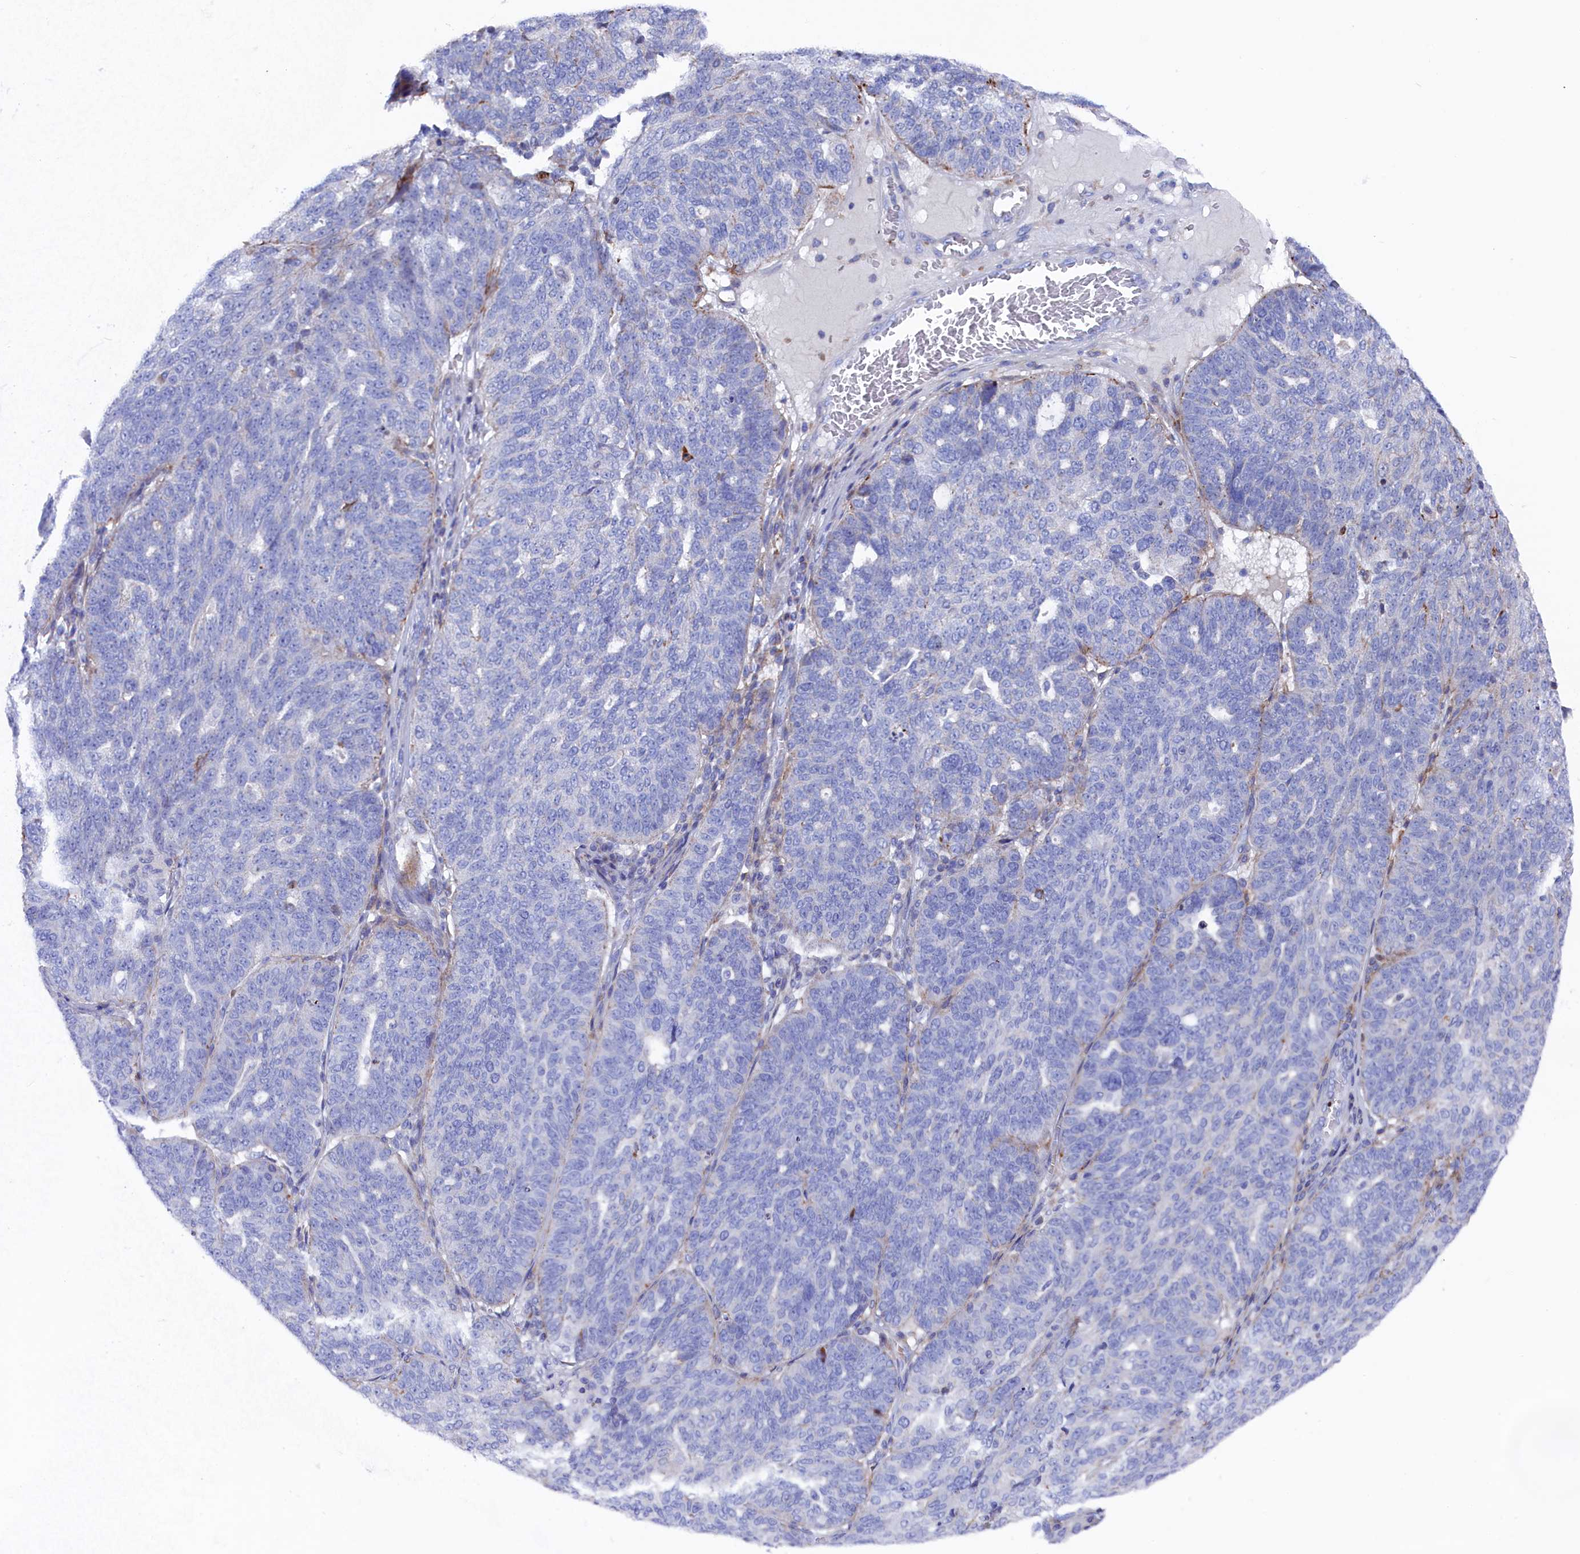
{"staining": {"intensity": "negative", "quantity": "none", "location": "none"}, "tissue": "ovarian cancer", "cell_type": "Tumor cells", "image_type": "cancer", "snomed": [{"axis": "morphology", "description": "Cystadenocarcinoma, serous, NOS"}, {"axis": "topography", "description": "Ovary"}], "caption": "Immunohistochemistry (IHC) photomicrograph of ovarian serous cystadenocarcinoma stained for a protein (brown), which exhibits no positivity in tumor cells.", "gene": "NUDT7", "patient": {"sex": "female", "age": 59}}